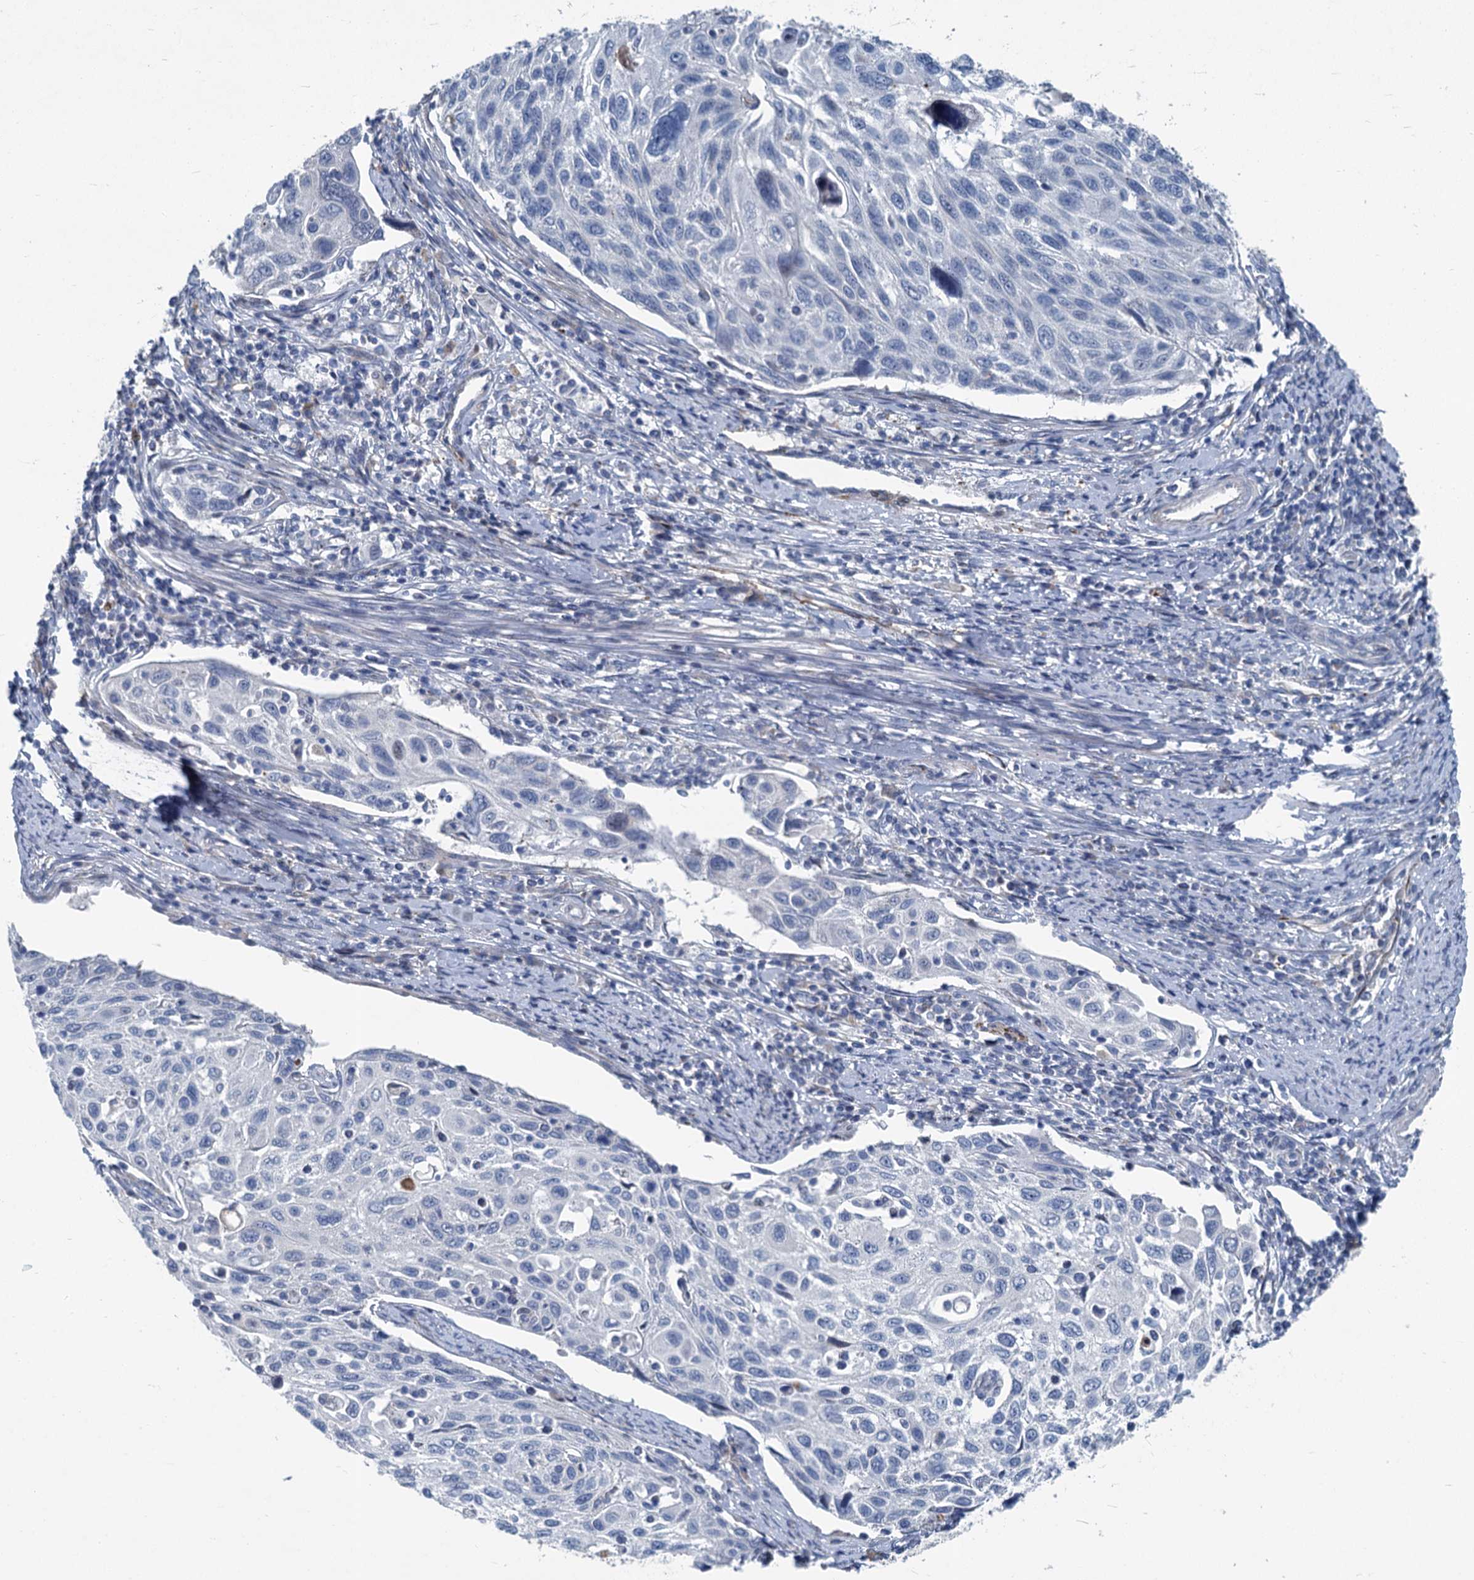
{"staining": {"intensity": "negative", "quantity": "none", "location": "none"}, "tissue": "cervical cancer", "cell_type": "Tumor cells", "image_type": "cancer", "snomed": [{"axis": "morphology", "description": "Squamous cell carcinoma, NOS"}, {"axis": "topography", "description": "Cervix"}], "caption": "This is an immunohistochemistry (IHC) histopathology image of cervical cancer. There is no staining in tumor cells.", "gene": "ASXL3", "patient": {"sex": "female", "age": 70}}